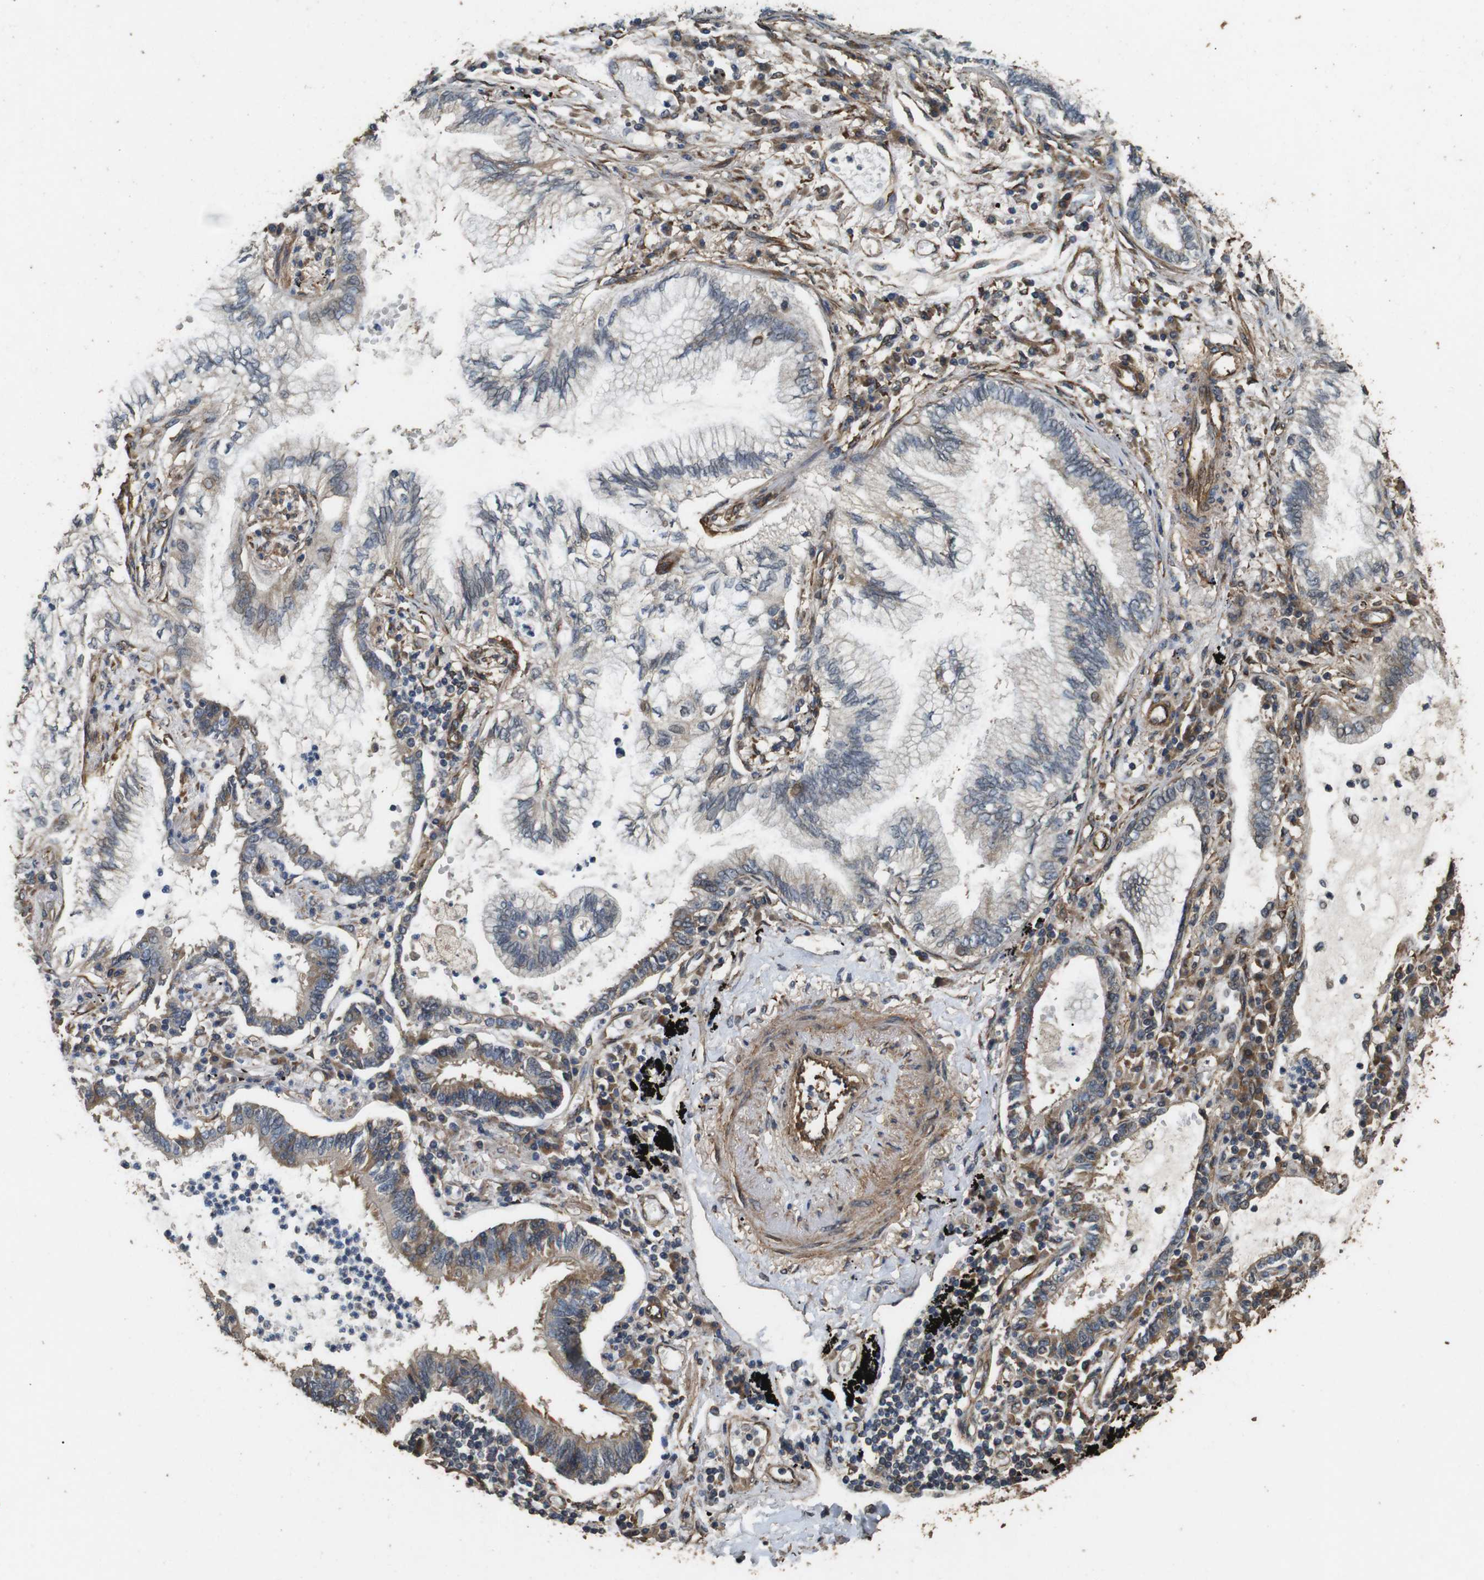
{"staining": {"intensity": "weak", "quantity": "<25%", "location": "cytoplasmic/membranous"}, "tissue": "lung cancer", "cell_type": "Tumor cells", "image_type": "cancer", "snomed": [{"axis": "morphology", "description": "Normal tissue, NOS"}, {"axis": "morphology", "description": "Adenocarcinoma, NOS"}, {"axis": "topography", "description": "Bronchus"}, {"axis": "topography", "description": "Lung"}], "caption": "Immunohistochemistry of lung cancer (adenocarcinoma) exhibits no expression in tumor cells.", "gene": "CNPY4", "patient": {"sex": "female", "age": 70}}